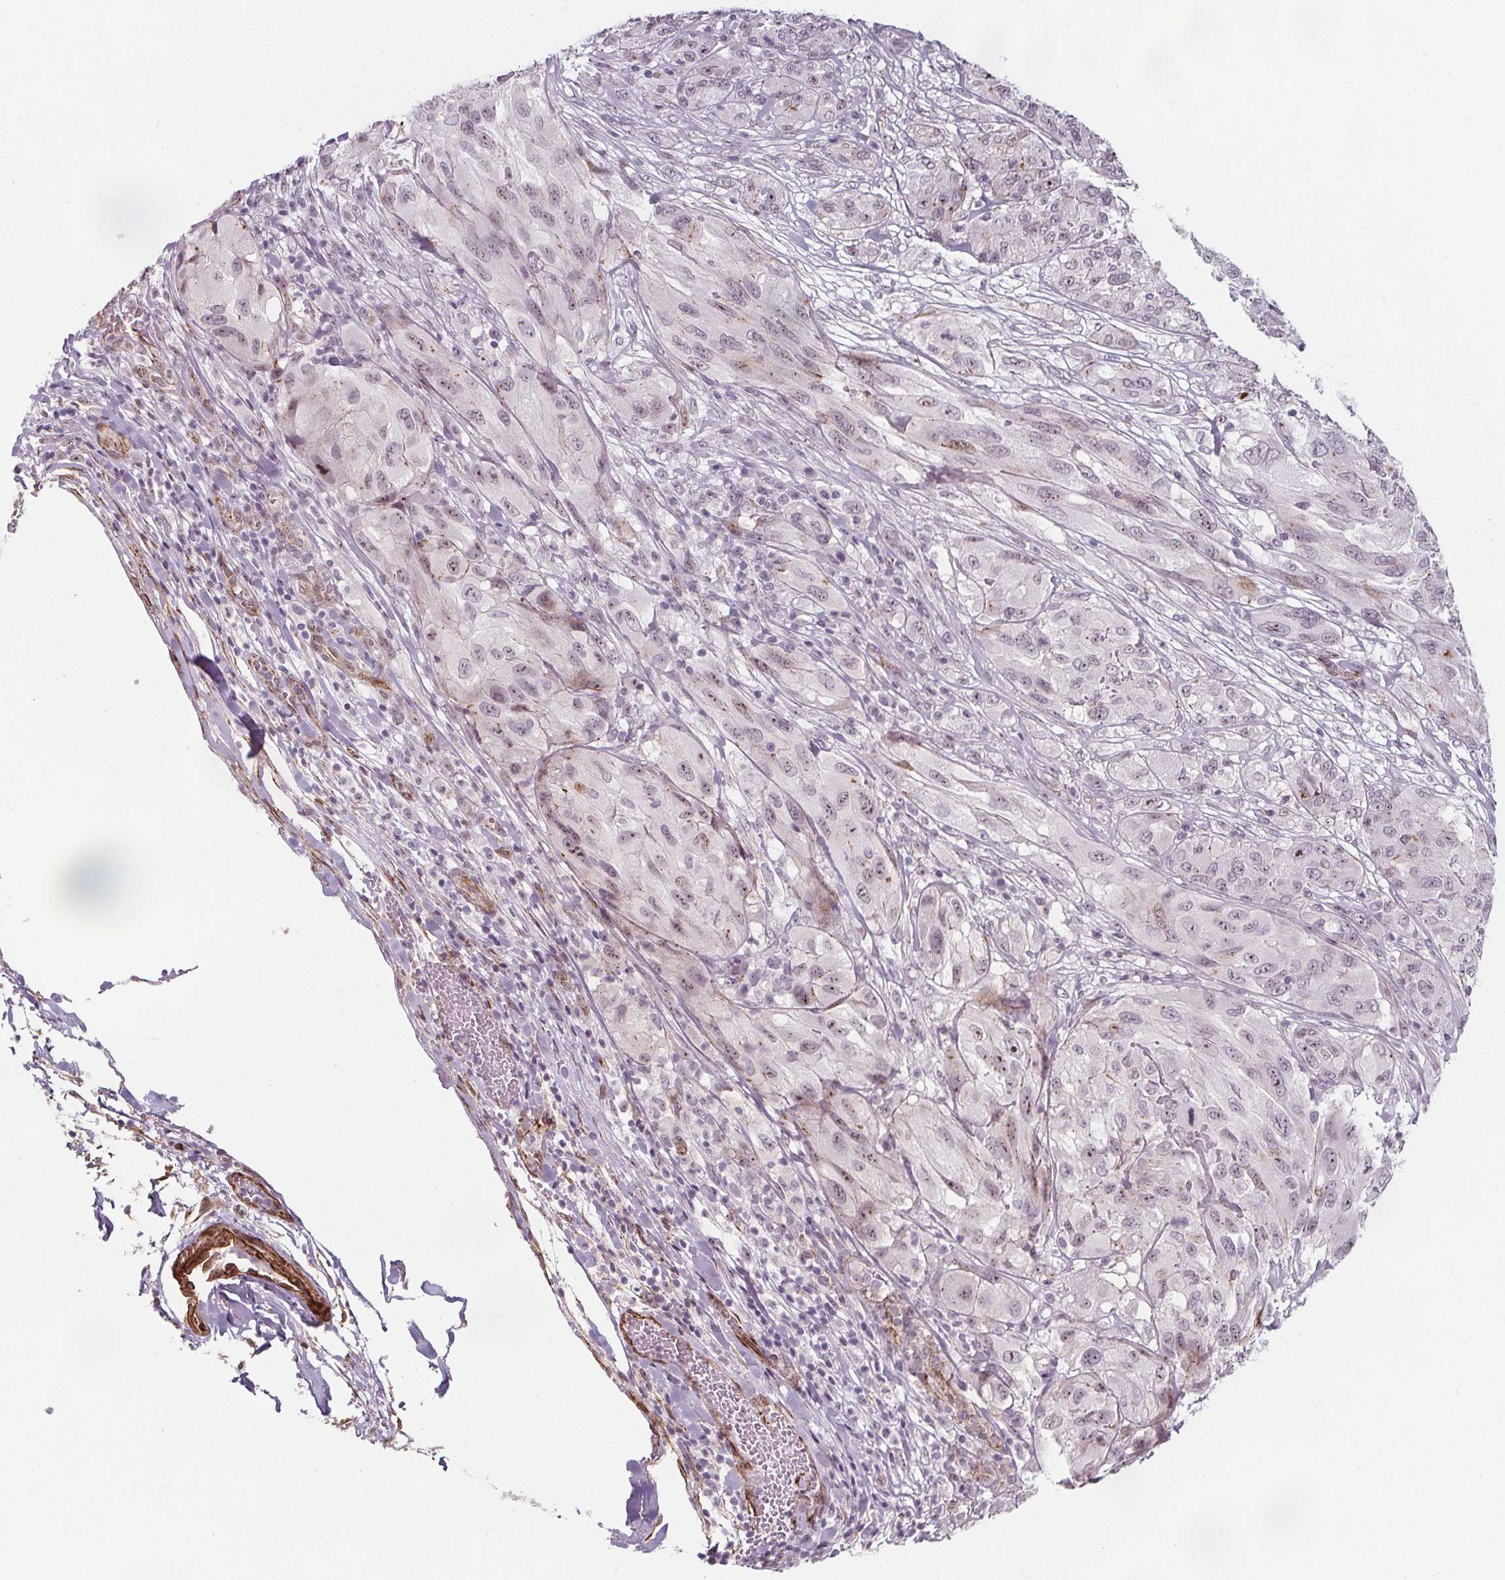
{"staining": {"intensity": "weak", "quantity": "<25%", "location": "nuclear"}, "tissue": "melanoma", "cell_type": "Tumor cells", "image_type": "cancer", "snomed": [{"axis": "morphology", "description": "Malignant melanoma, NOS"}, {"axis": "topography", "description": "Skin"}], "caption": "The histopathology image demonstrates no significant expression in tumor cells of melanoma. The staining was performed using DAB to visualize the protein expression in brown, while the nuclei were stained in blue with hematoxylin (Magnification: 20x).", "gene": "HAS1", "patient": {"sex": "female", "age": 91}}